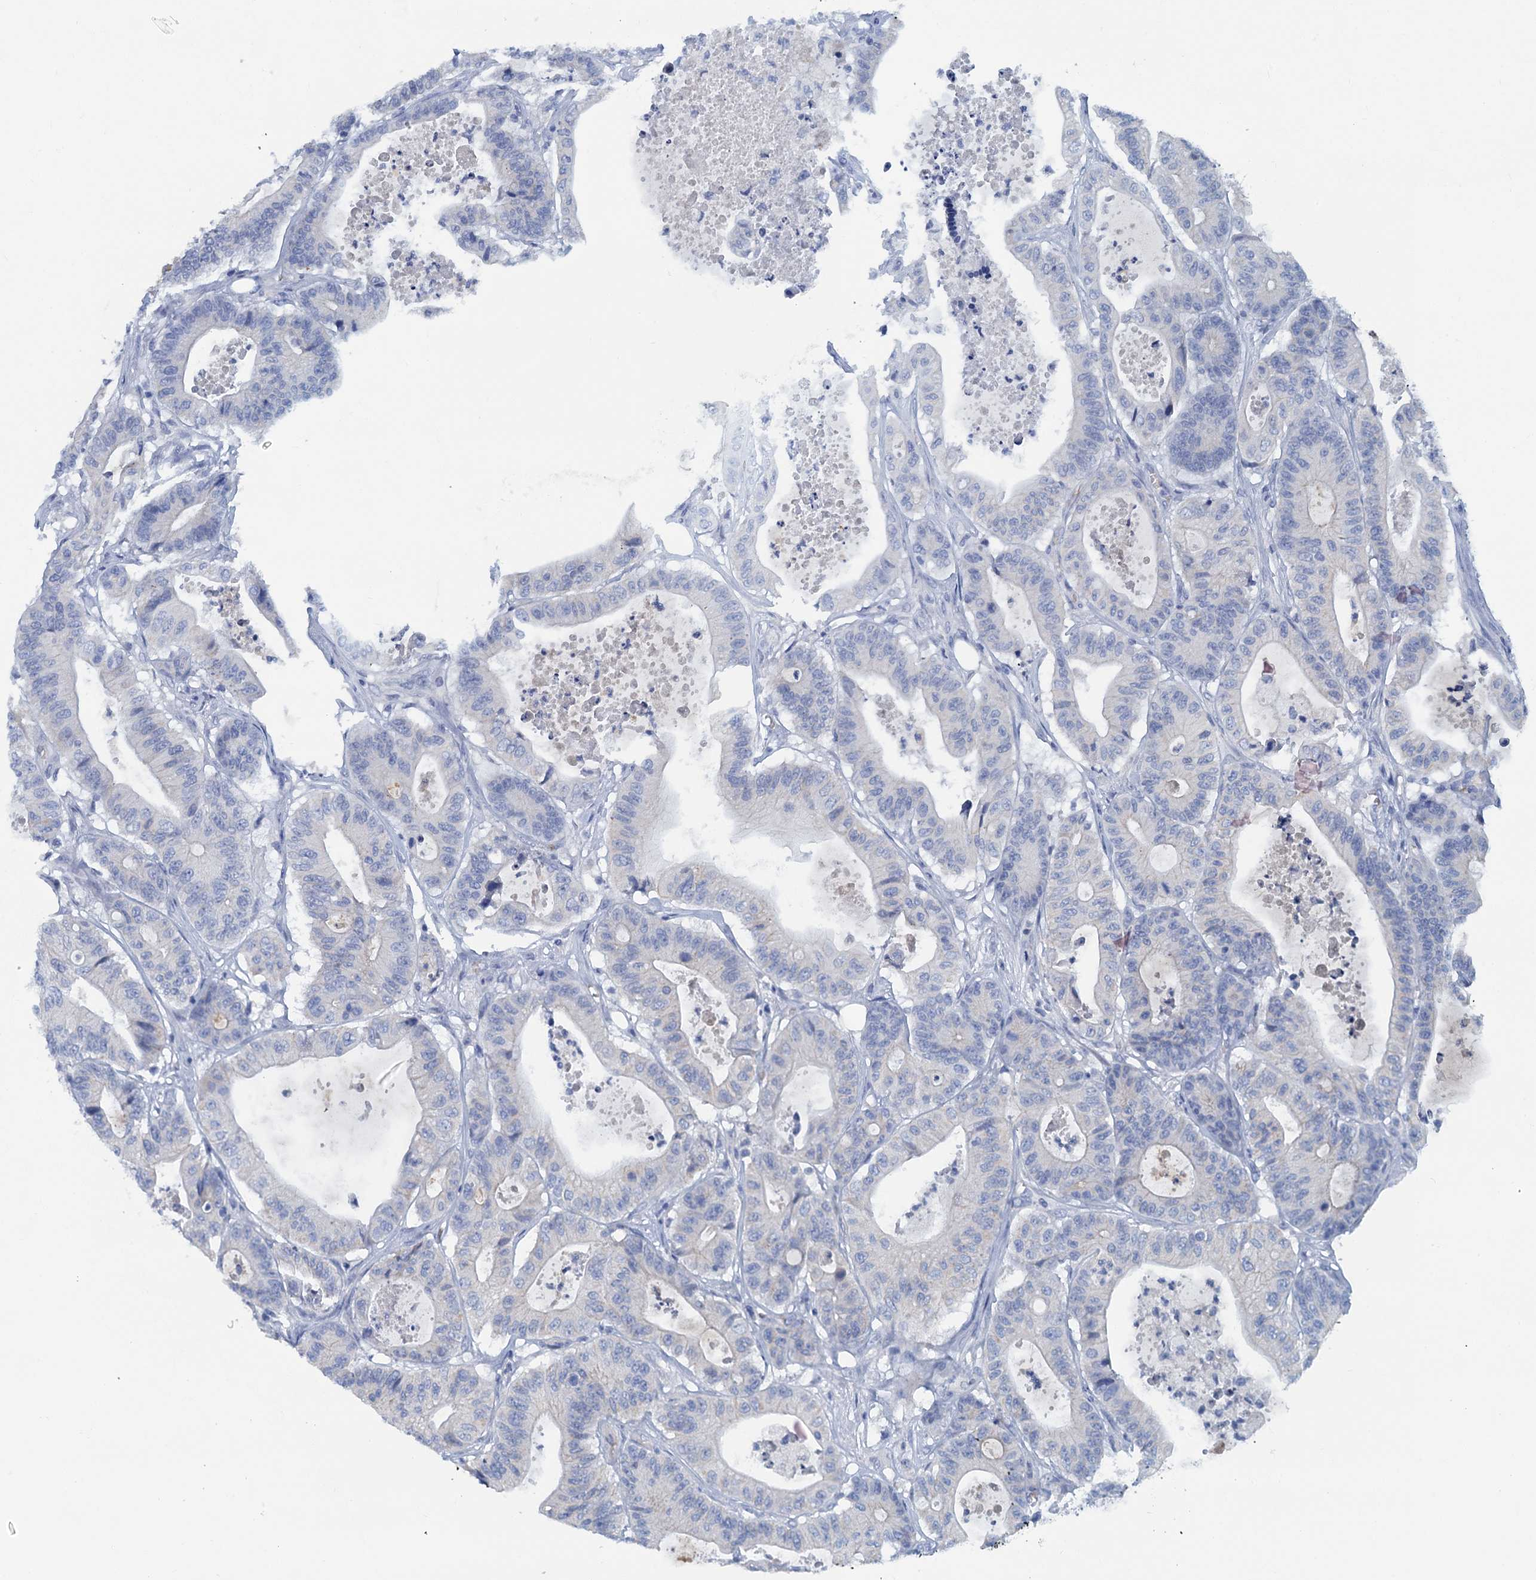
{"staining": {"intensity": "negative", "quantity": "none", "location": "none"}, "tissue": "colorectal cancer", "cell_type": "Tumor cells", "image_type": "cancer", "snomed": [{"axis": "morphology", "description": "Adenocarcinoma, NOS"}, {"axis": "topography", "description": "Colon"}], "caption": "This is an immunohistochemistry image of adenocarcinoma (colorectal). There is no staining in tumor cells.", "gene": "MYADML2", "patient": {"sex": "female", "age": 84}}